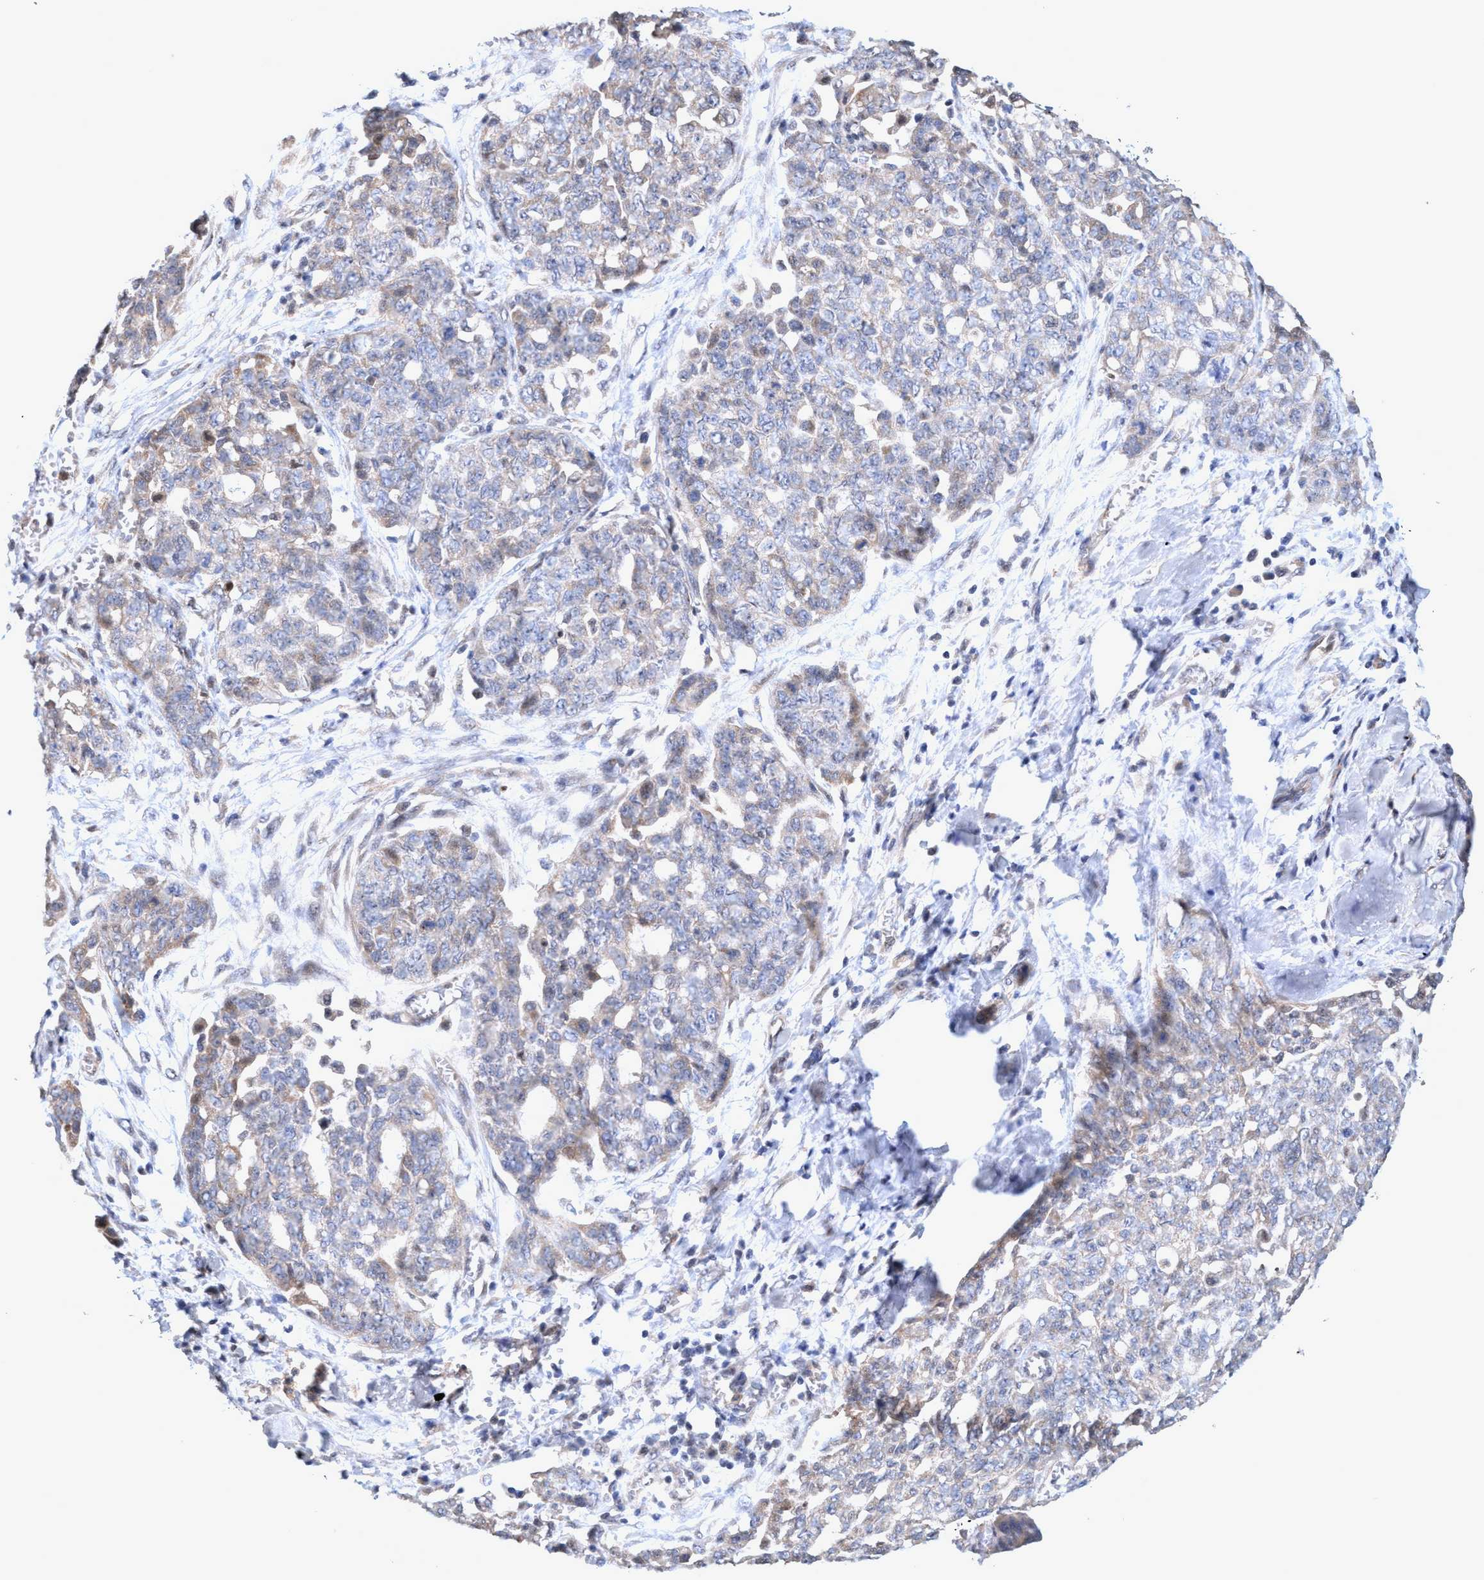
{"staining": {"intensity": "negative", "quantity": "none", "location": "none"}, "tissue": "ovarian cancer", "cell_type": "Tumor cells", "image_type": "cancer", "snomed": [{"axis": "morphology", "description": "Cystadenocarcinoma, serous, NOS"}, {"axis": "topography", "description": "Soft tissue"}, {"axis": "topography", "description": "Ovary"}], "caption": "This is an immunohistochemistry (IHC) photomicrograph of ovarian serous cystadenocarcinoma. There is no staining in tumor cells.", "gene": "ZNF677", "patient": {"sex": "female", "age": 57}}